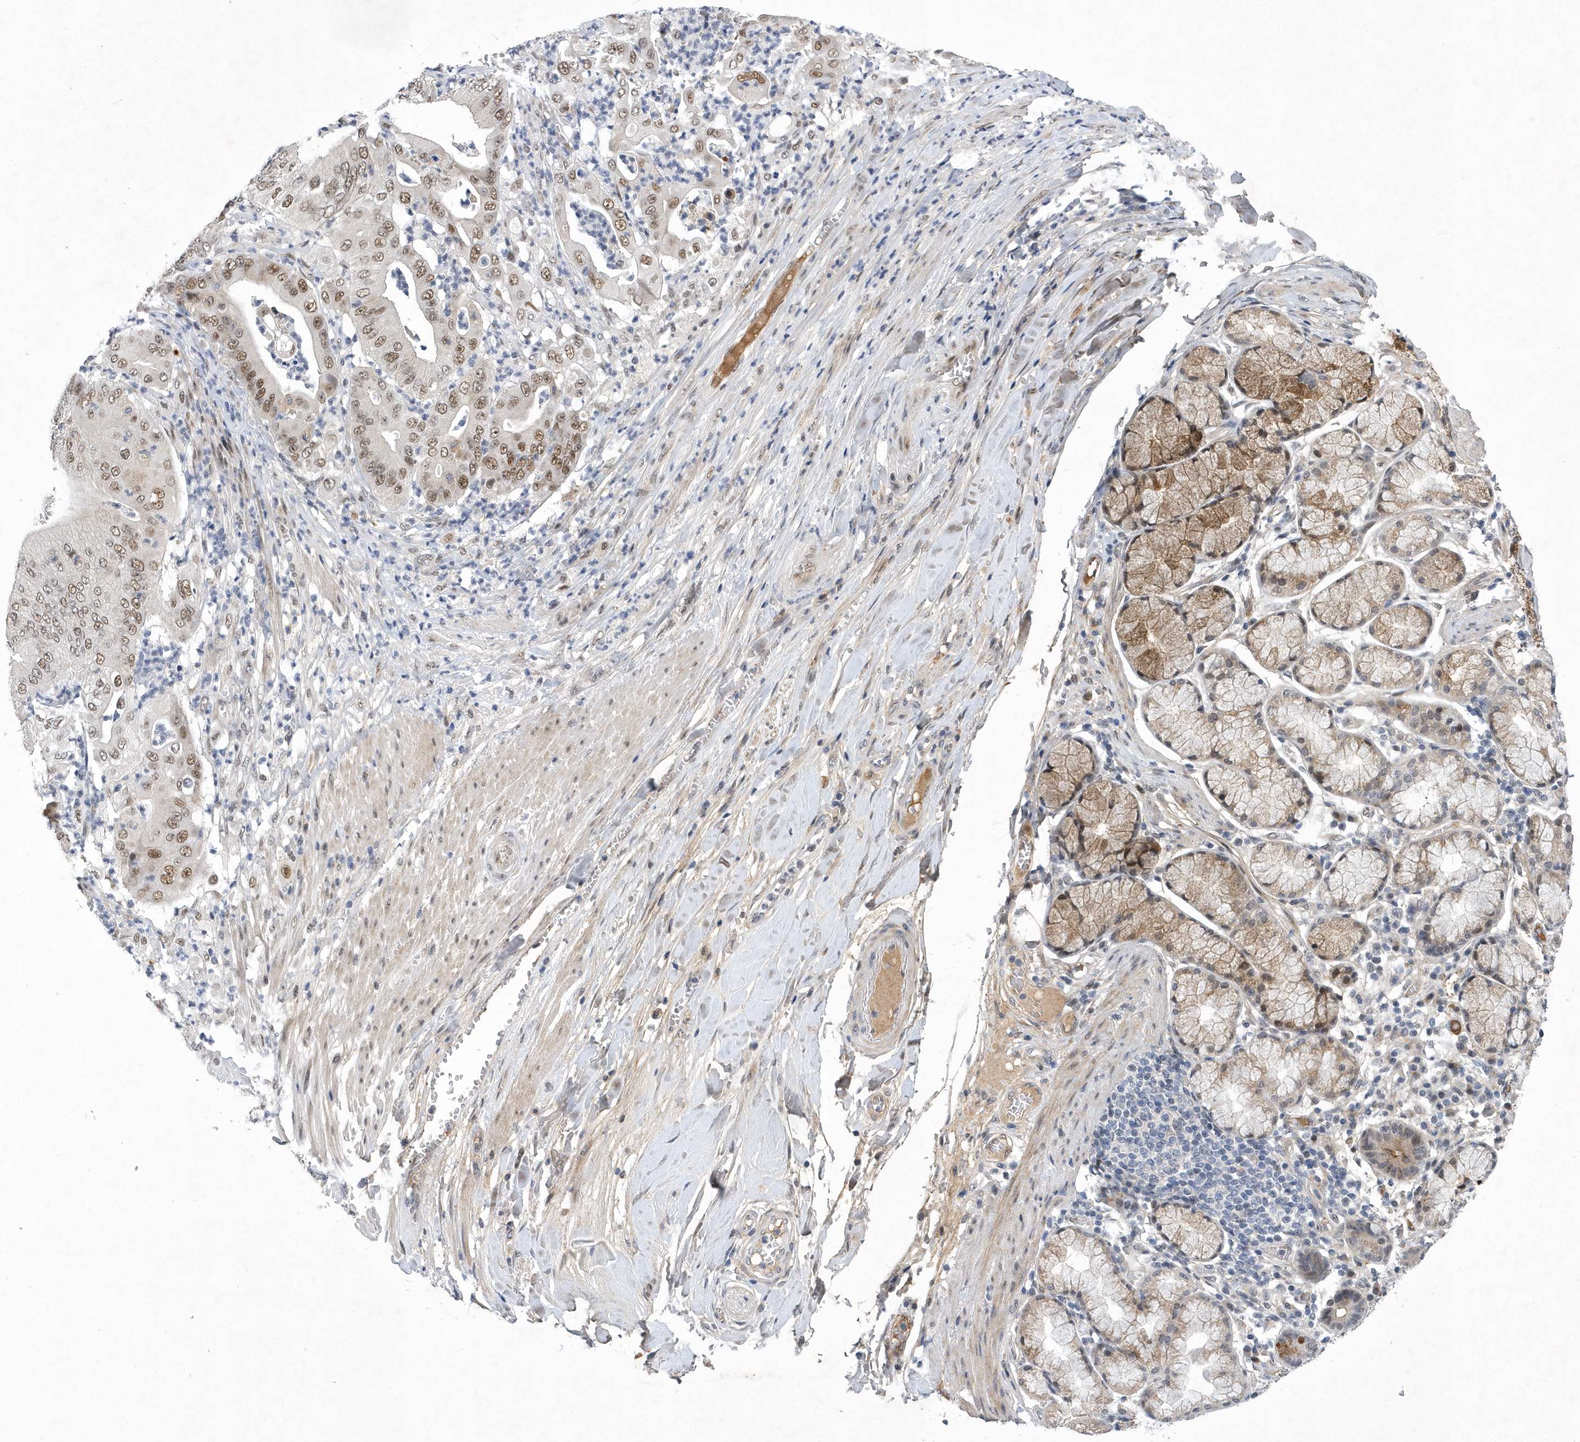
{"staining": {"intensity": "moderate", "quantity": ">75%", "location": "nuclear"}, "tissue": "pancreatic cancer", "cell_type": "Tumor cells", "image_type": "cancer", "snomed": [{"axis": "morphology", "description": "Adenocarcinoma, NOS"}, {"axis": "topography", "description": "Pancreas"}], "caption": "This photomicrograph exhibits immunohistochemistry staining of pancreatic cancer, with medium moderate nuclear expression in about >75% of tumor cells.", "gene": "FAM217A", "patient": {"sex": "female", "age": 77}}